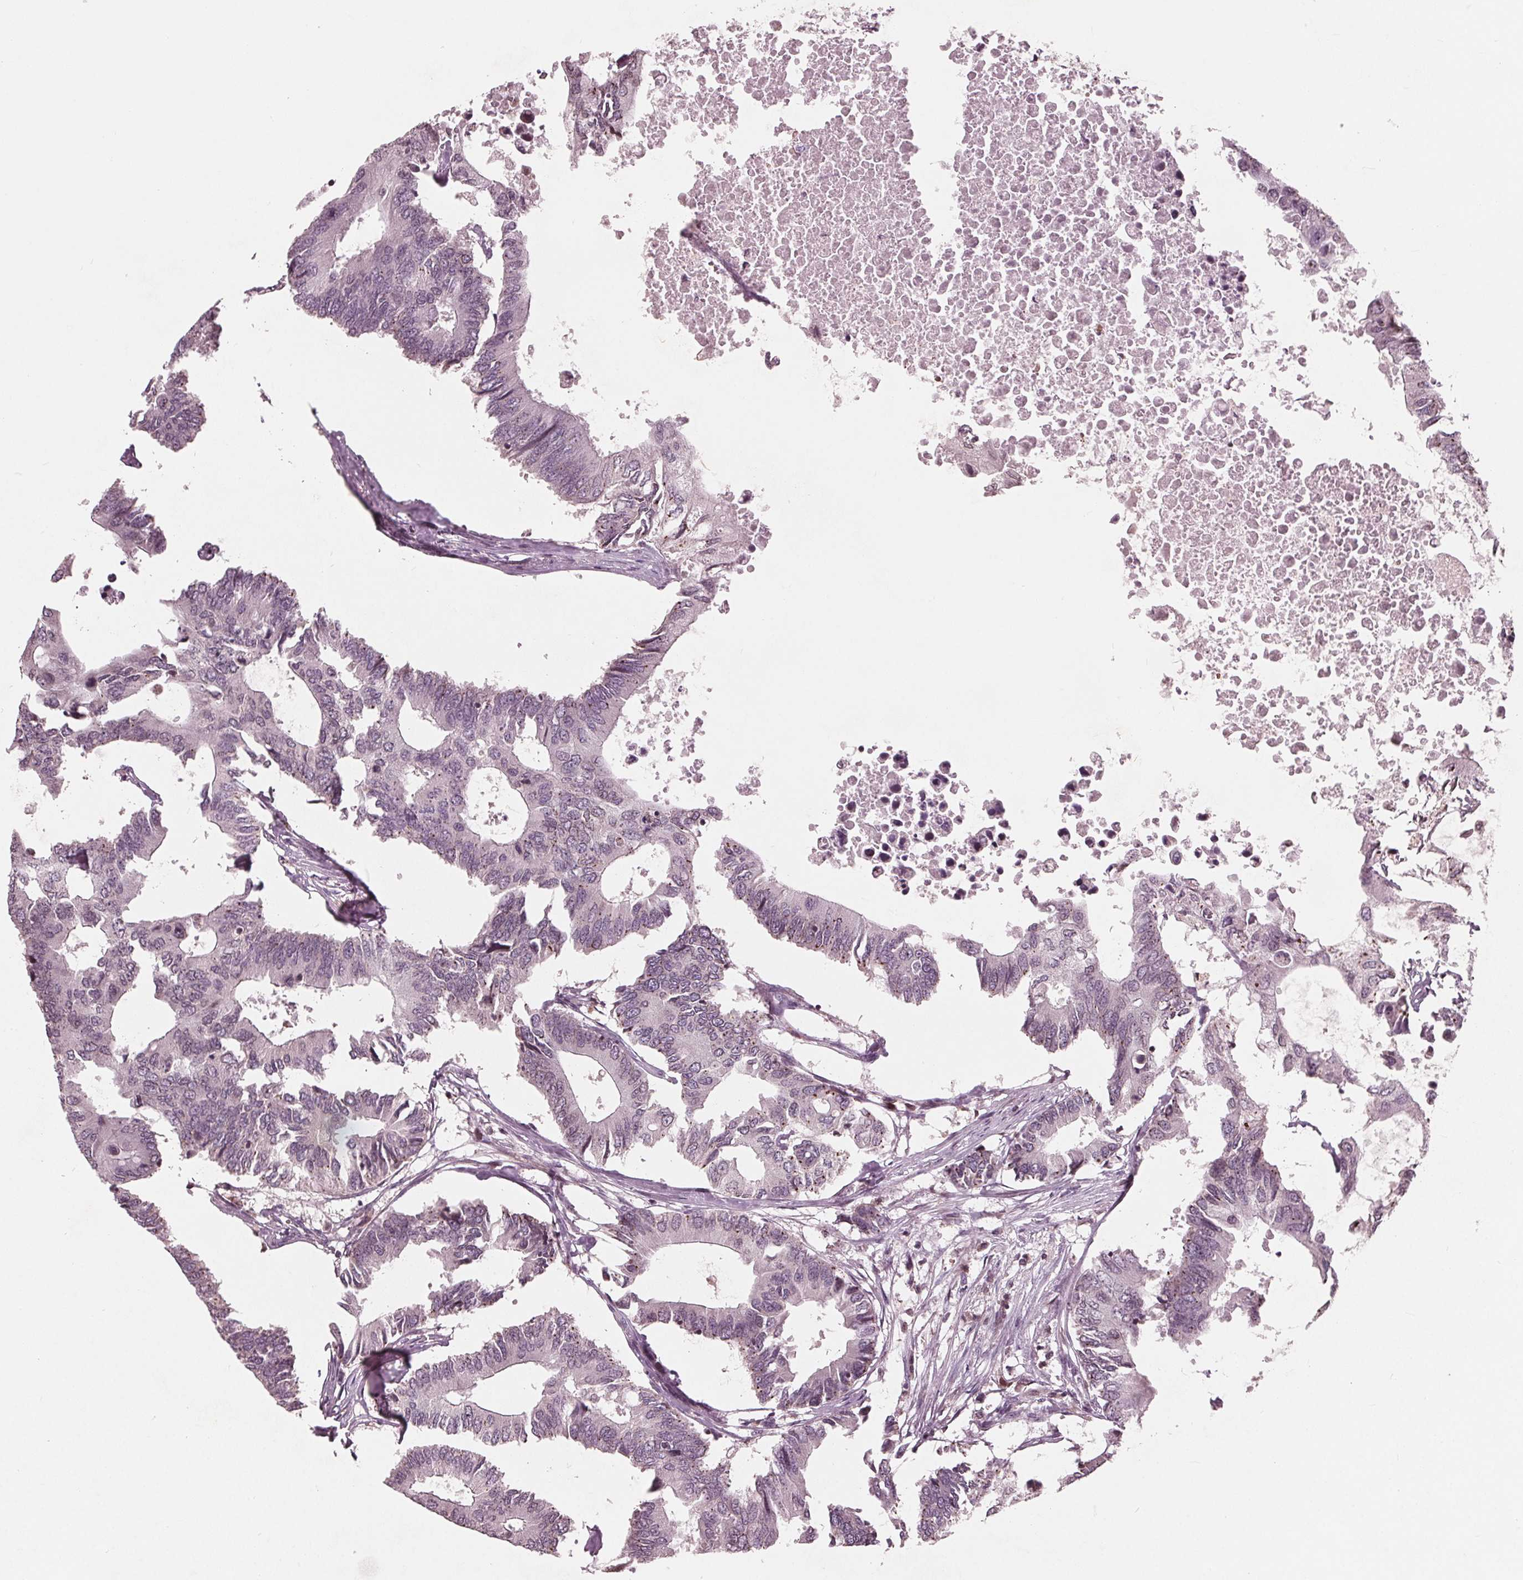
{"staining": {"intensity": "weak", "quantity": "25%-75%", "location": "cytoplasmic/membranous,nuclear"}, "tissue": "colorectal cancer", "cell_type": "Tumor cells", "image_type": "cancer", "snomed": [{"axis": "morphology", "description": "Adenocarcinoma, NOS"}, {"axis": "topography", "description": "Colon"}], "caption": "A photomicrograph of human colorectal cancer stained for a protein displays weak cytoplasmic/membranous and nuclear brown staining in tumor cells.", "gene": "NUP210", "patient": {"sex": "male", "age": 71}}